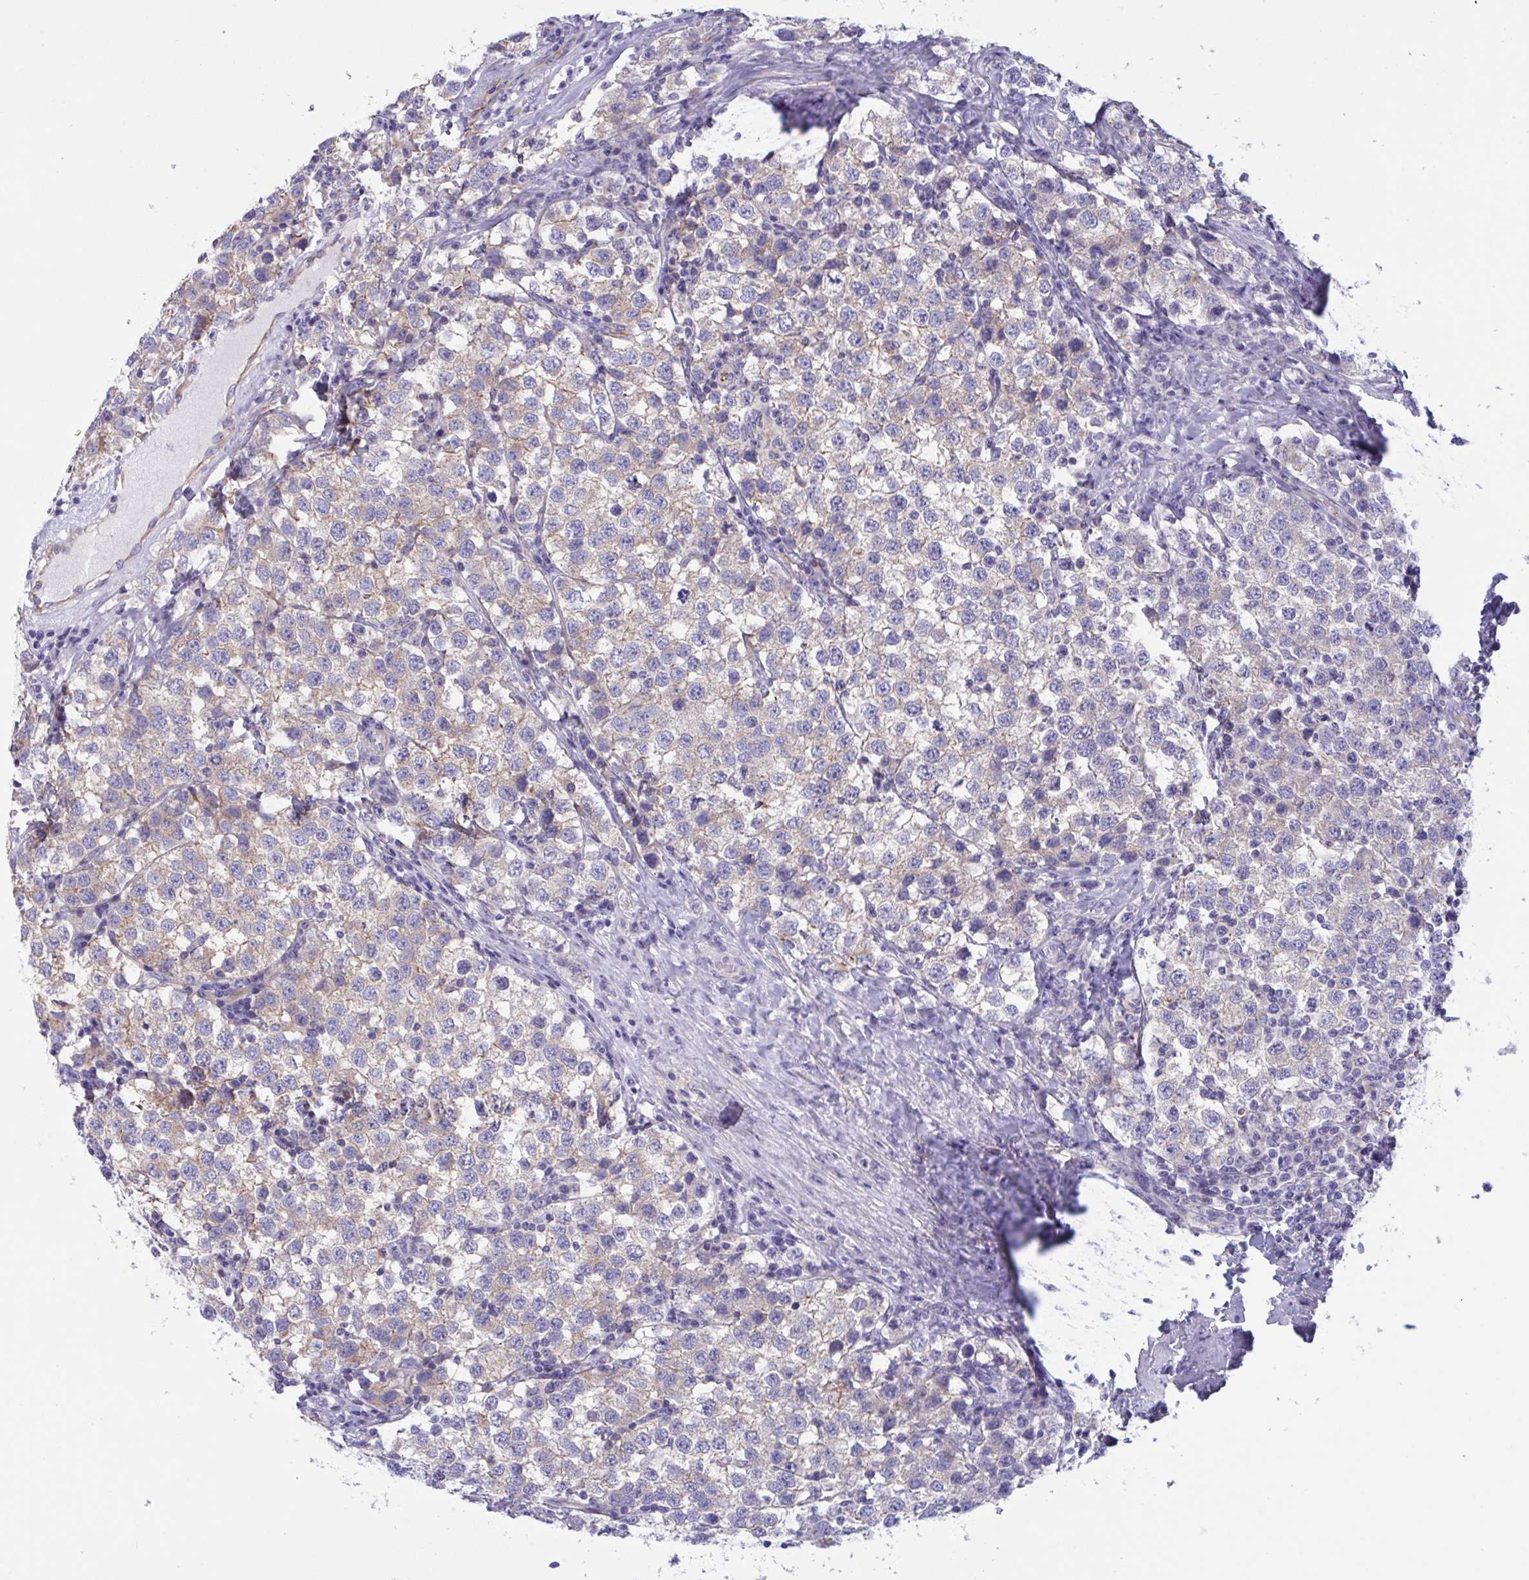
{"staining": {"intensity": "weak", "quantity": "25%-75%", "location": "cytoplasmic/membranous"}, "tissue": "testis cancer", "cell_type": "Tumor cells", "image_type": "cancer", "snomed": [{"axis": "morphology", "description": "Seminoma, NOS"}, {"axis": "topography", "description": "Testis"}], "caption": "This micrograph demonstrates immunohistochemistry (IHC) staining of seminoma (testis), with low weak cytoplasmic/membranous expression in approximately 25%-75% of tumor cells.", "gene": "OXLD1", "patient": {"sex": "male", "age": 34}}